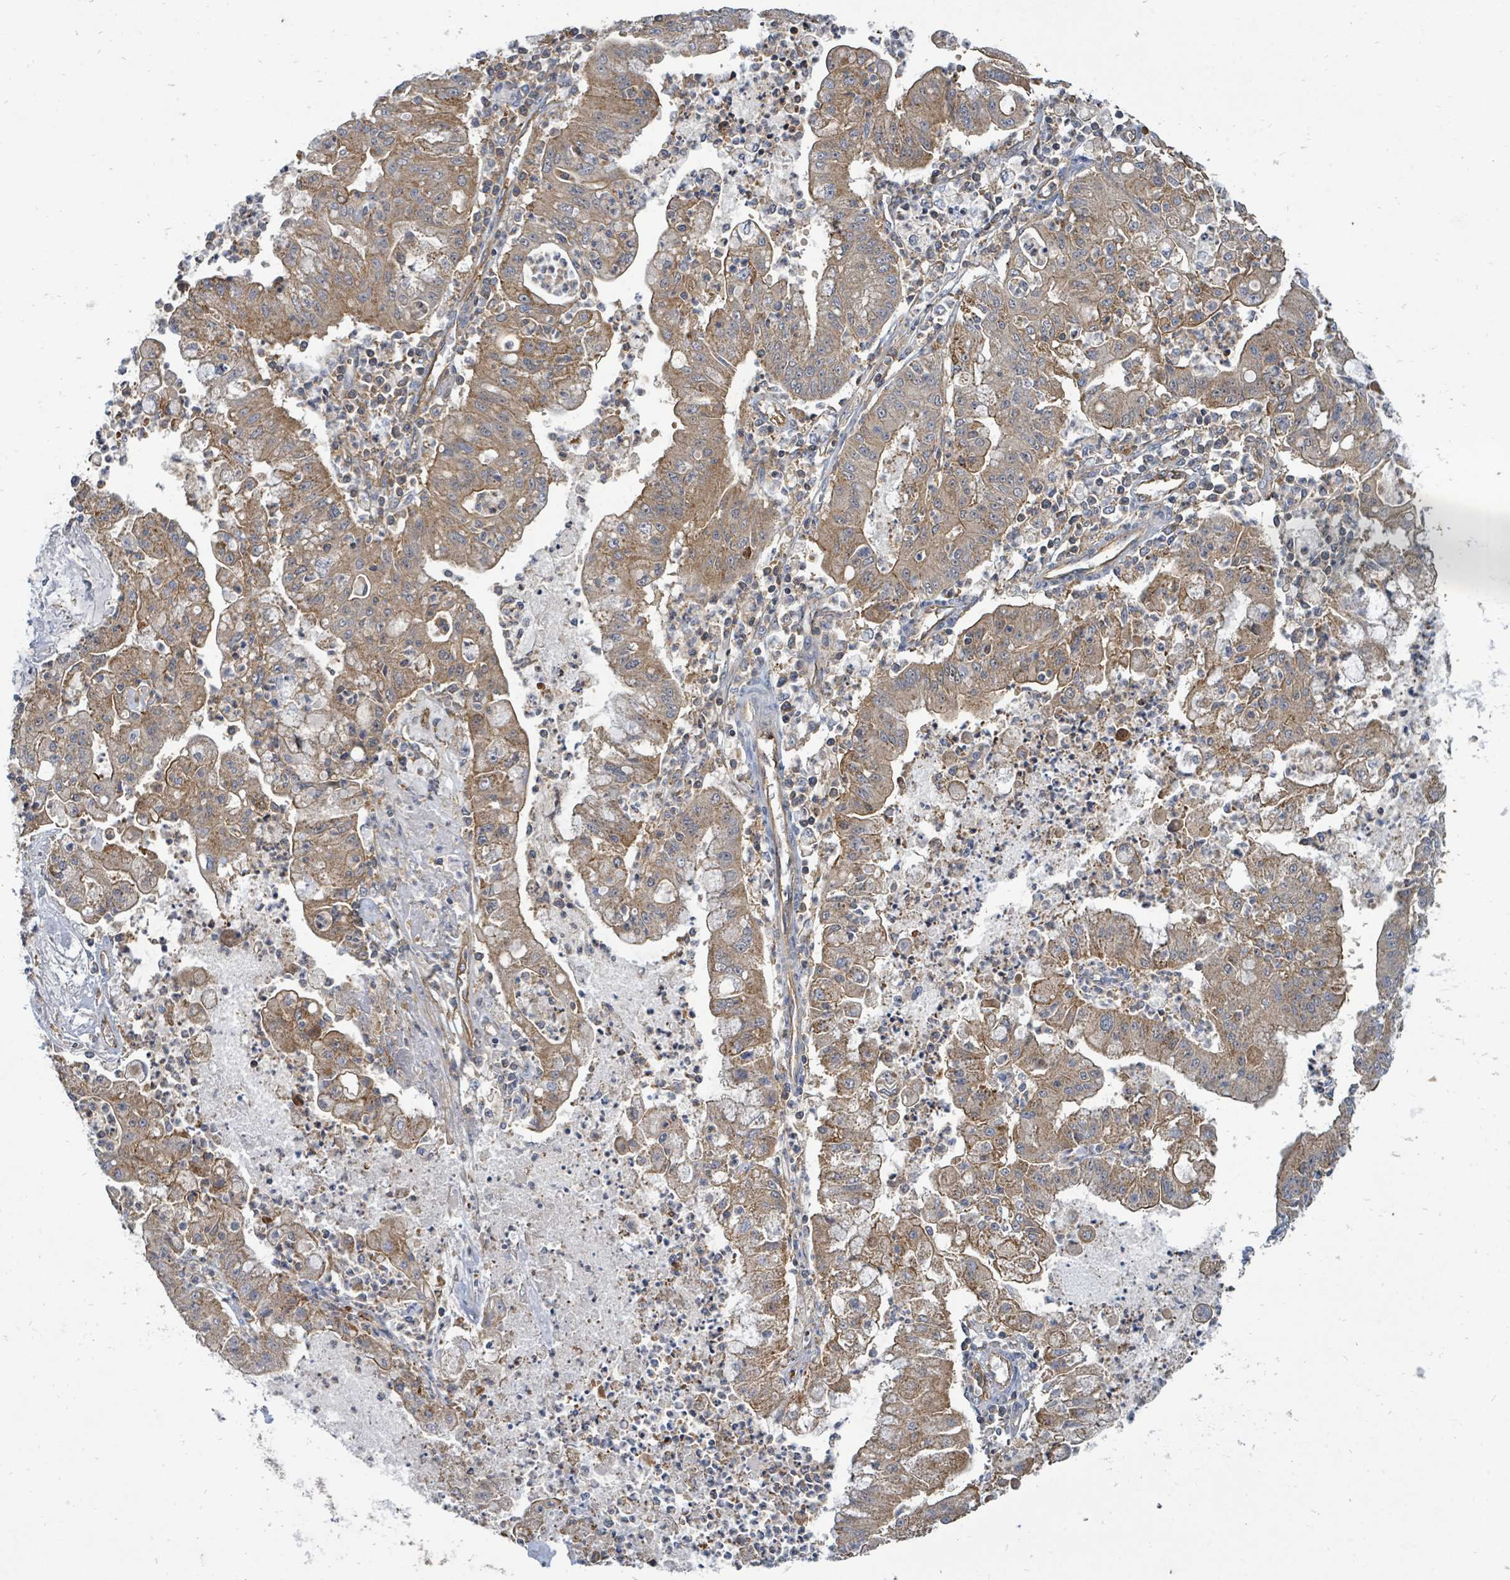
{"staining": {"intensity": "moderate", "quantity": ">75%", "location": "cytoplasmic/membranous"}, "tissue": "ovarian cancer", "cell_type": "Tumor cells", "image_type": "cancer", "snomed": [{"axis": "morphology", "description": "Cystadenocarcinoma, mucinous, NOS"}, {"axis": "topography", "description": "Ovary"}], "caption": "This histopathology image exhibits IHC staining of ovarian cancer (mucinous cystadenocarcinoma), with medium moderate cytoplasmic/membranous positivity in about >75% of tumor cells.", "gene": "BOLA2B", "patient": {"sex": "female", "age": 70}}